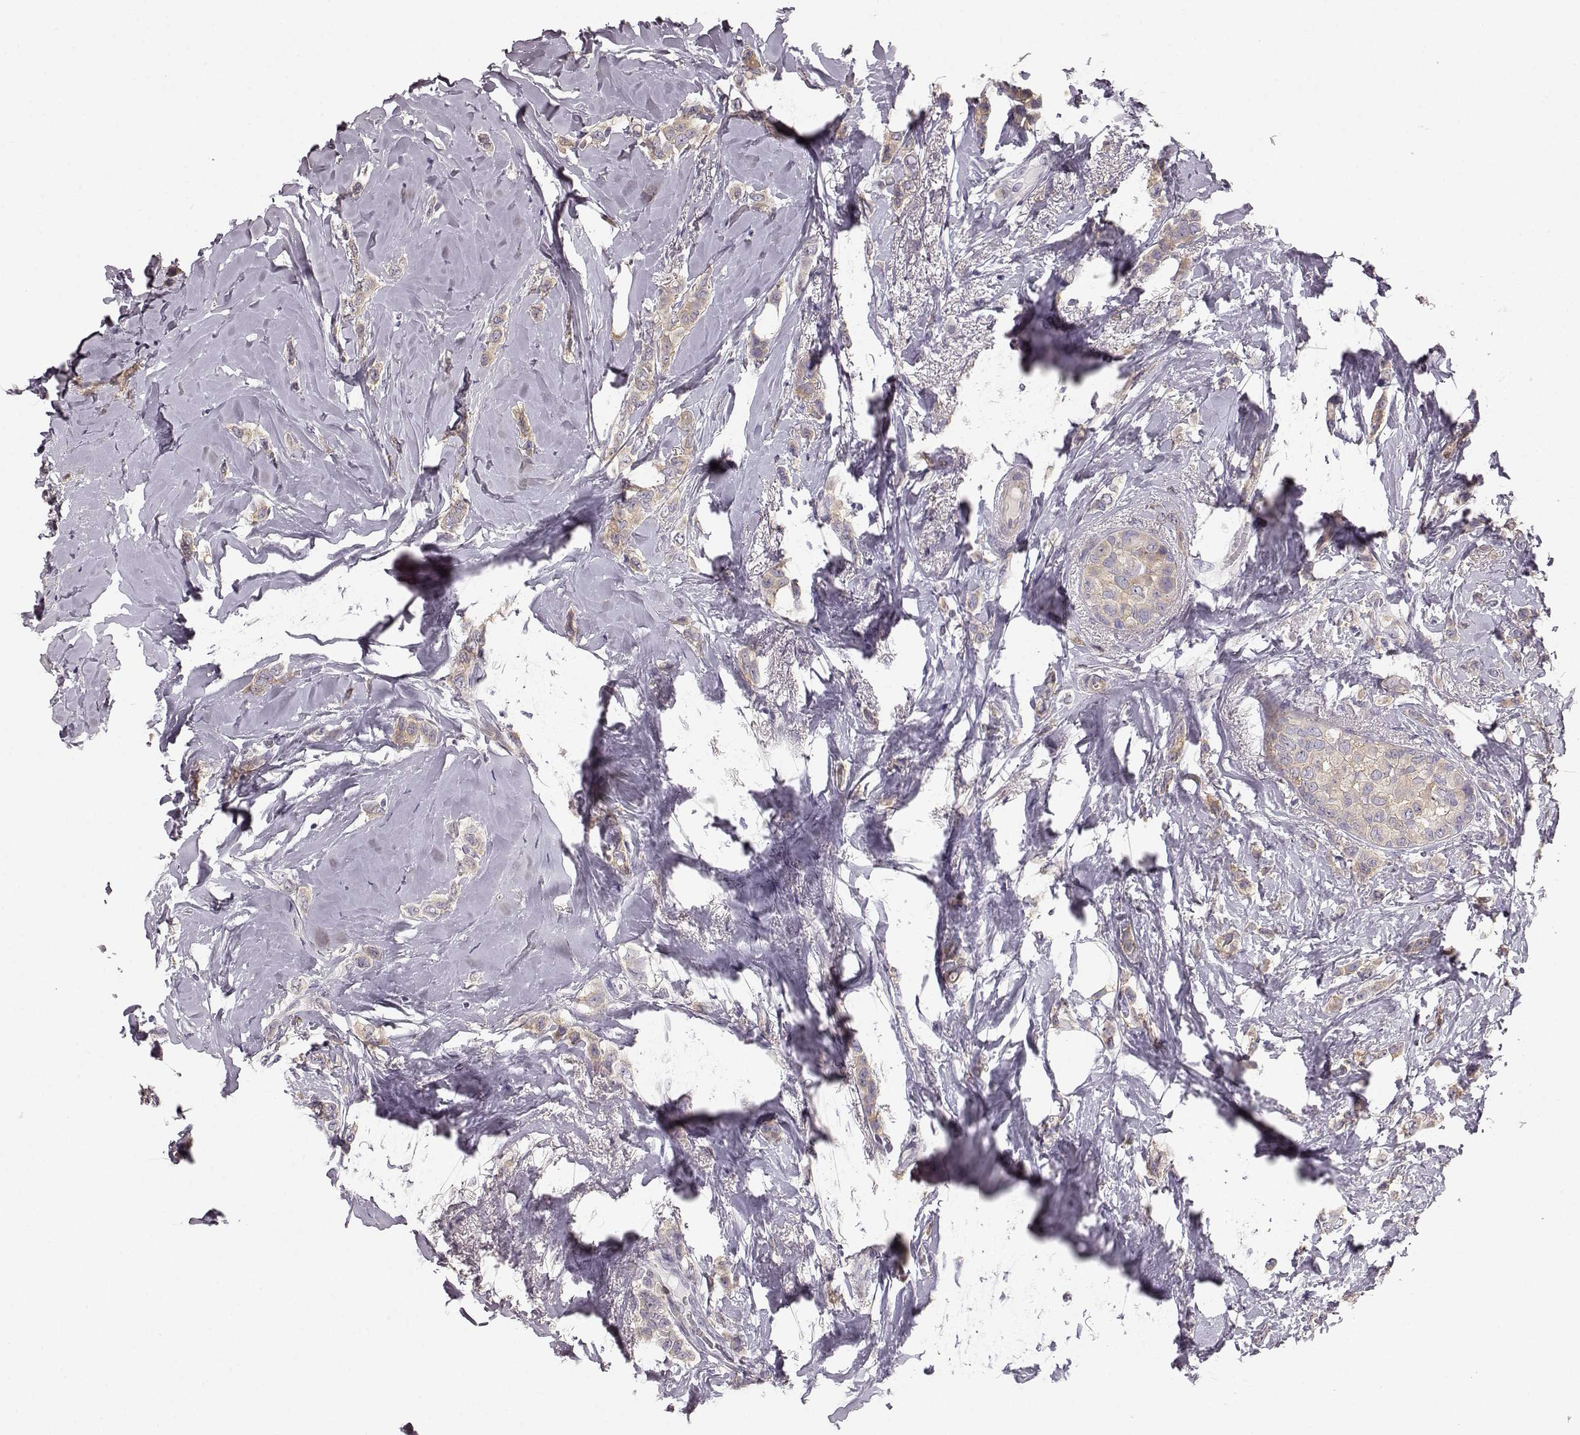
{"staining": {"intensity": "weak", "quantity": ">75%", "location": "cytoplasmic/membranous"}, "tissue": "breast cancer", "cell_type": "Tumor cells", "image_type": "cancer", "snomed": [{"axis": "morphology", "description": "Lobular carcinoma"}, {"axis": "topography", "description": "Breast"}], "caption": "The micrograph displays staining of breast cancer, revealing weak cytoplasmic/membranous protein expression (brown color) within tumor cells.", "gene": "GPR50", "patient": {"sex": "female", "age": 66}}